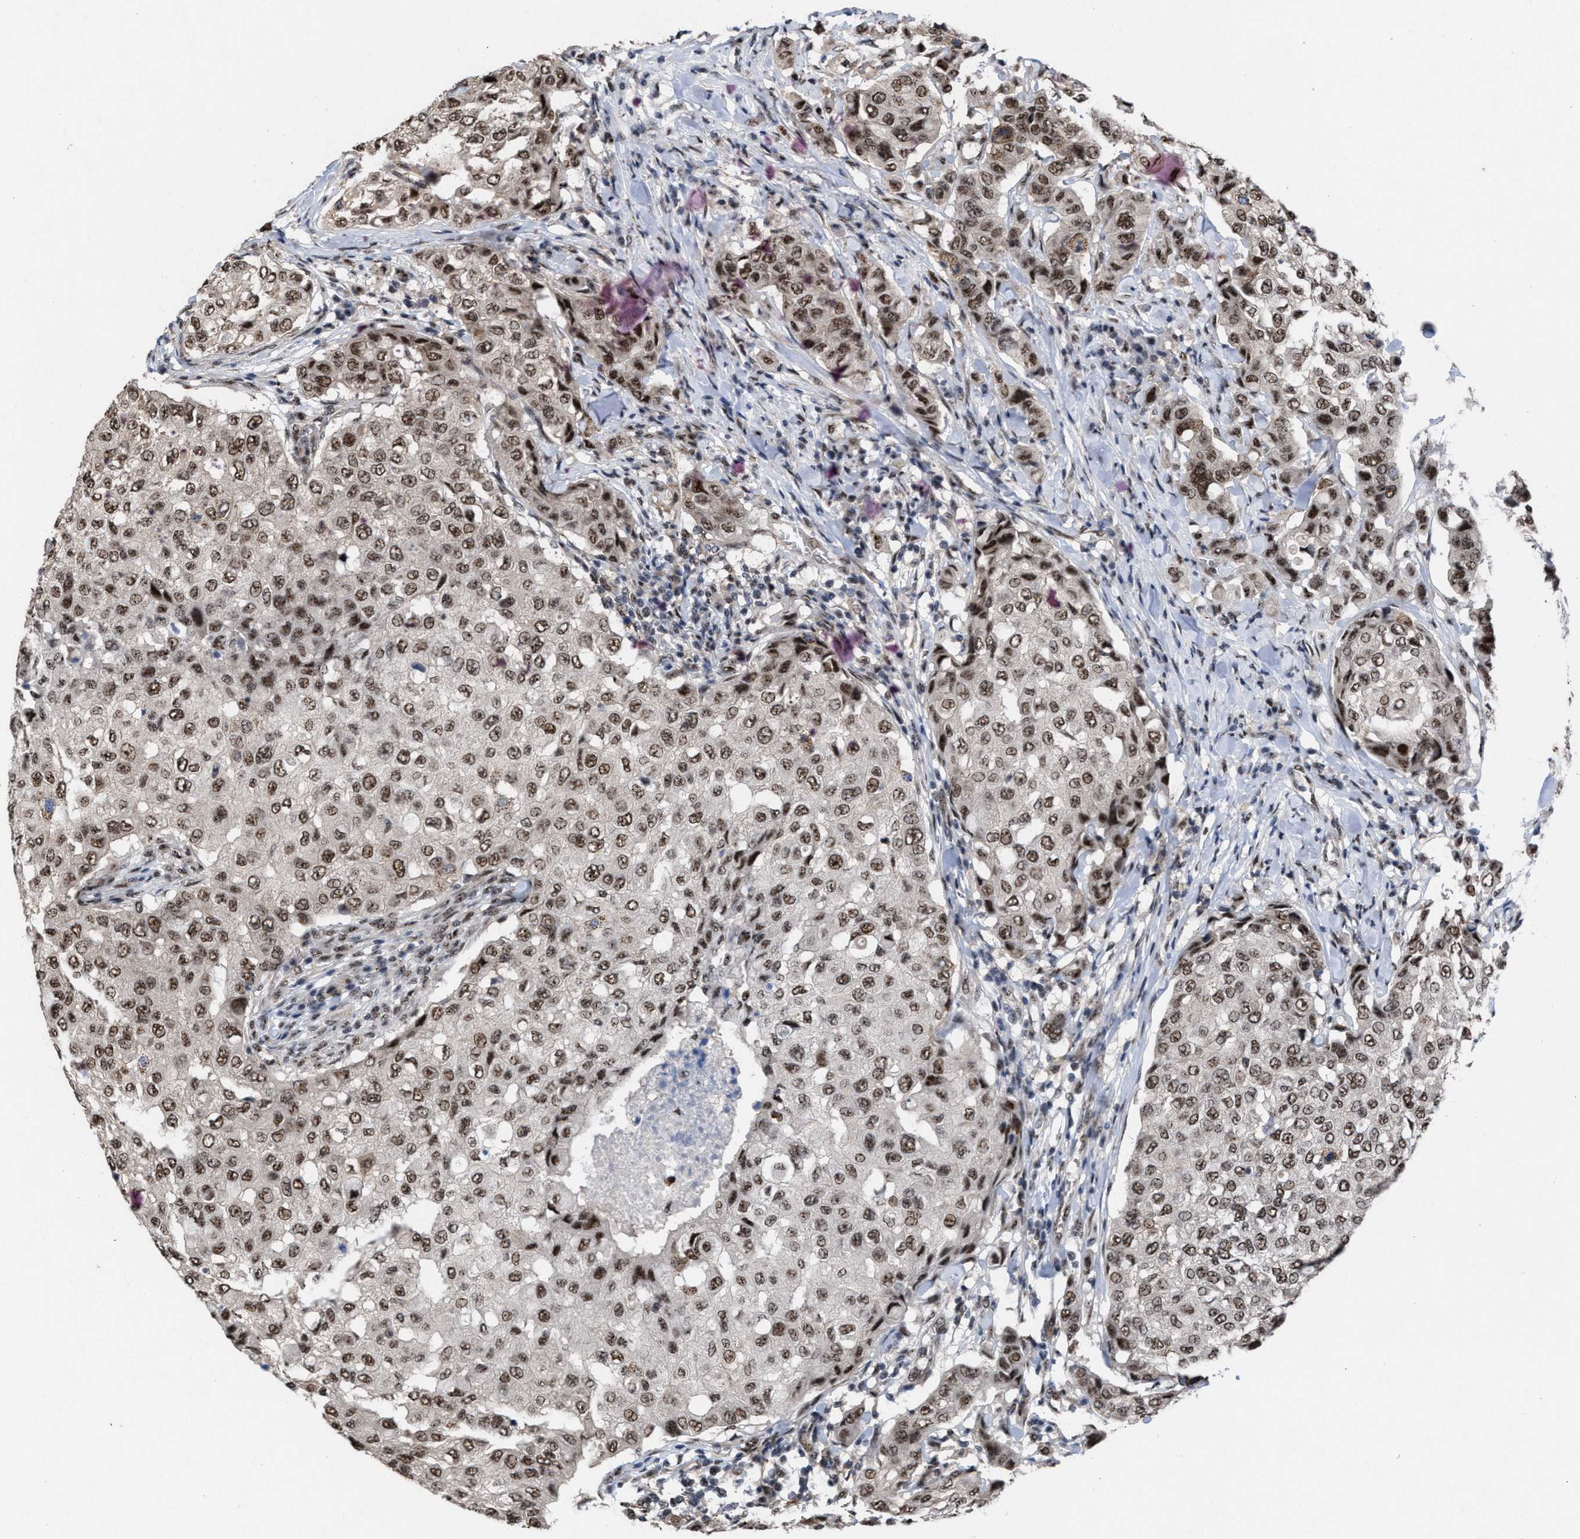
{"staining": {"intensity": "strong", "quantity": ">75%", "location": "nuclear"}, "tissue": "breast cancer", "cell_type": "Tumor cells", "image_type": "cancer", "snomed": [{"axis": "morphology", "description": "Duct carcinoma"}, {"axis": "topography", "description": "Breast"}], "caption": "The photomicrograph shows immunohistochemical staining of breast infiltrating ductal carcinoma. There is strong nuclear staining is appreciated in about >75% of tumor cells. Immunohistochemistry (ihc) stains the protein in brown and the nuclei are stained blue.", "gene": "EIF4A3", "patient": {"sex": "female", "age": 27}}